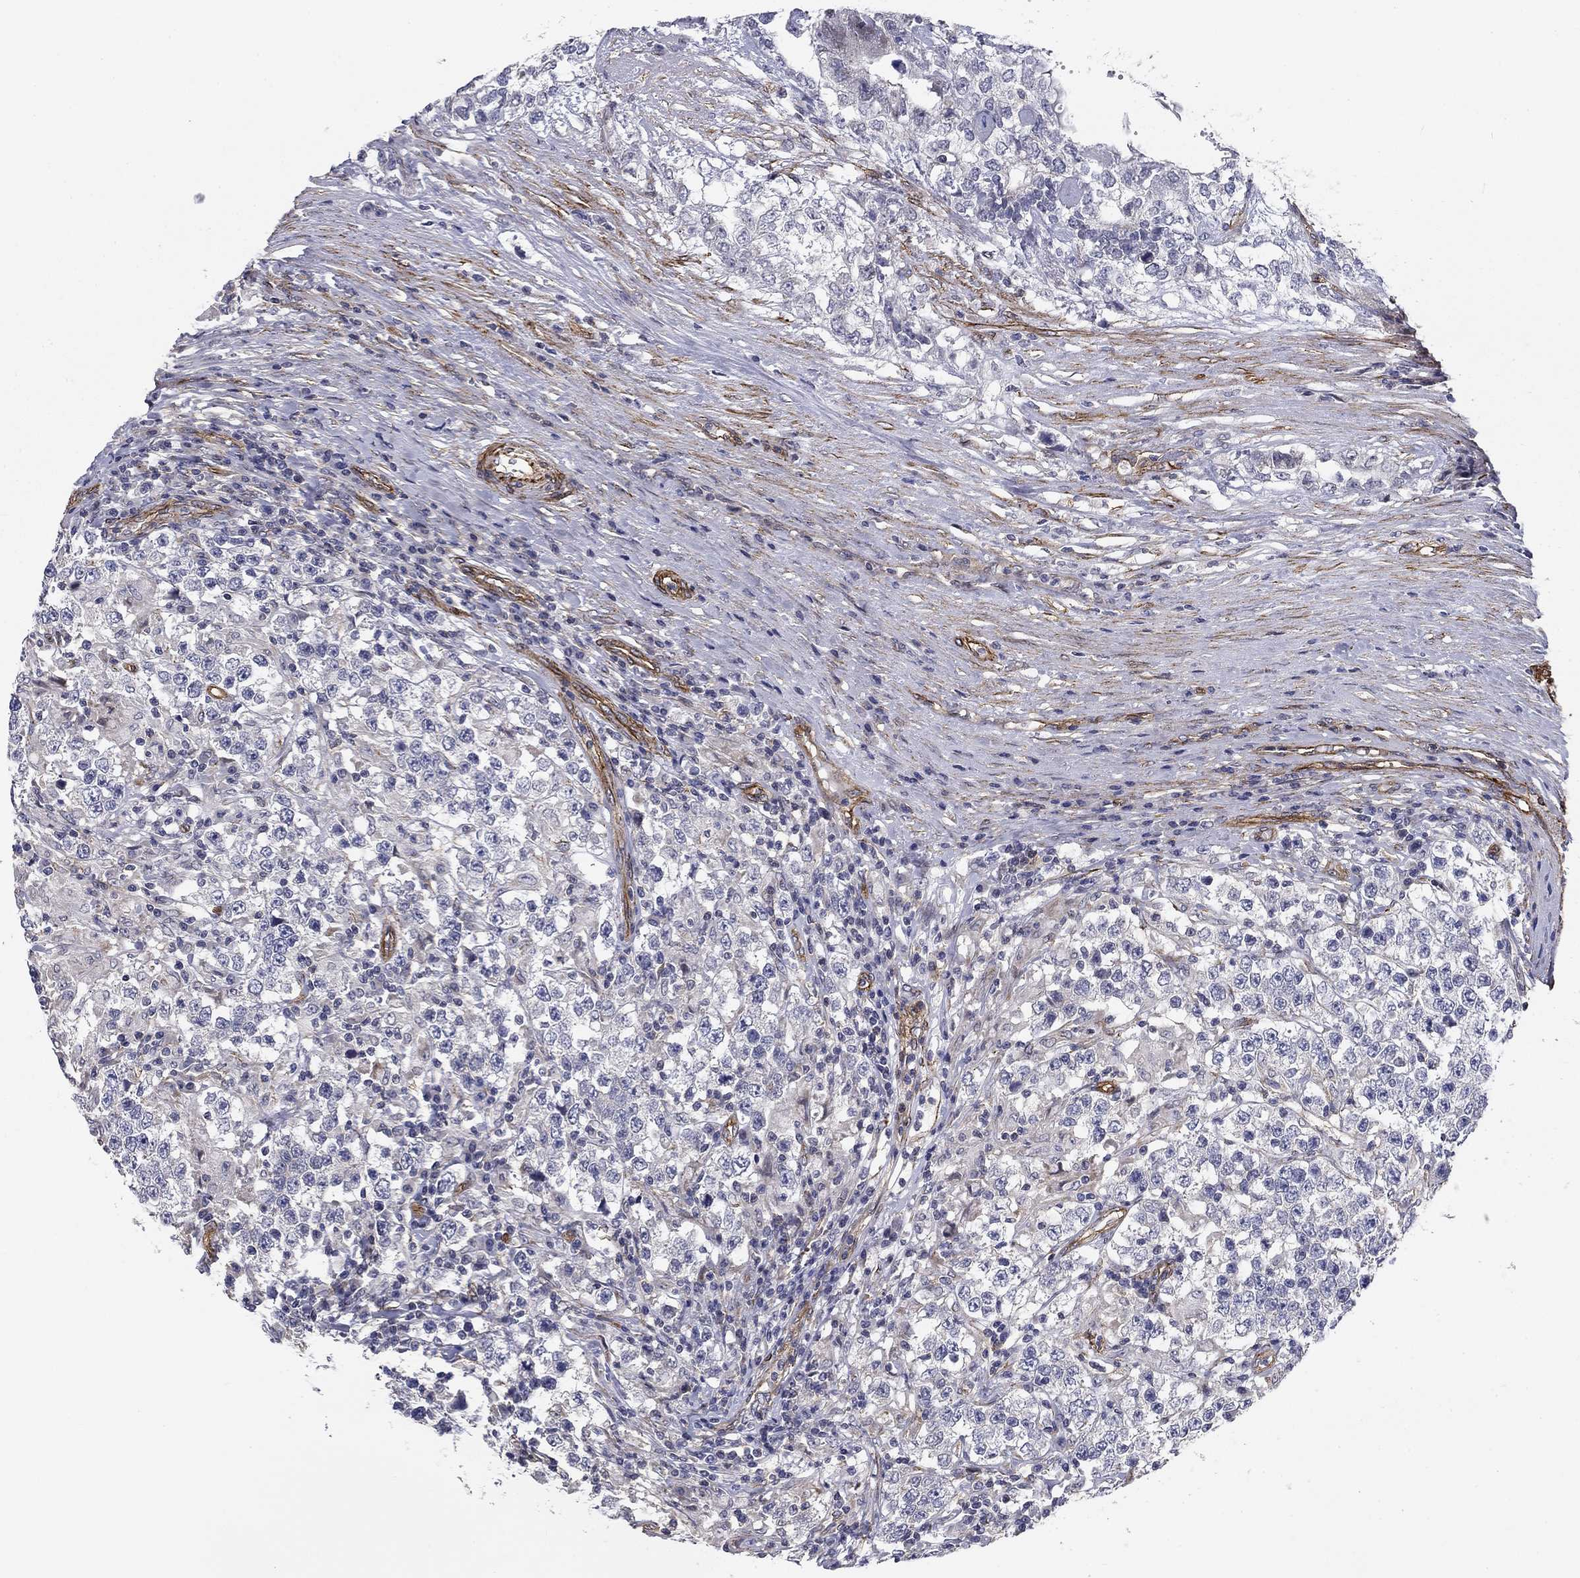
{"staining": {"intensity": "negative", "quantity": "none", "location": "none"}, "tissue": "testis cancer", "cell_type": "Tumor cells", "image_type": "cancer", "snomed": [{"axis": "morphology", "description": "Seminoma, NOS"}, {"axis": "morphology", "description": "Carcinoma, Embryonal, NOS"}, {"axis": "topography", "description": "Testis"}], "caption": "Photomicrograph shows no significant protein expression in tumor cells of testis cancer. (DAB (3,3'-diaminobenzidine) IHC, high magnification).", "gene": "SYNC", "patient": {"sex": "male", "age": 41}}